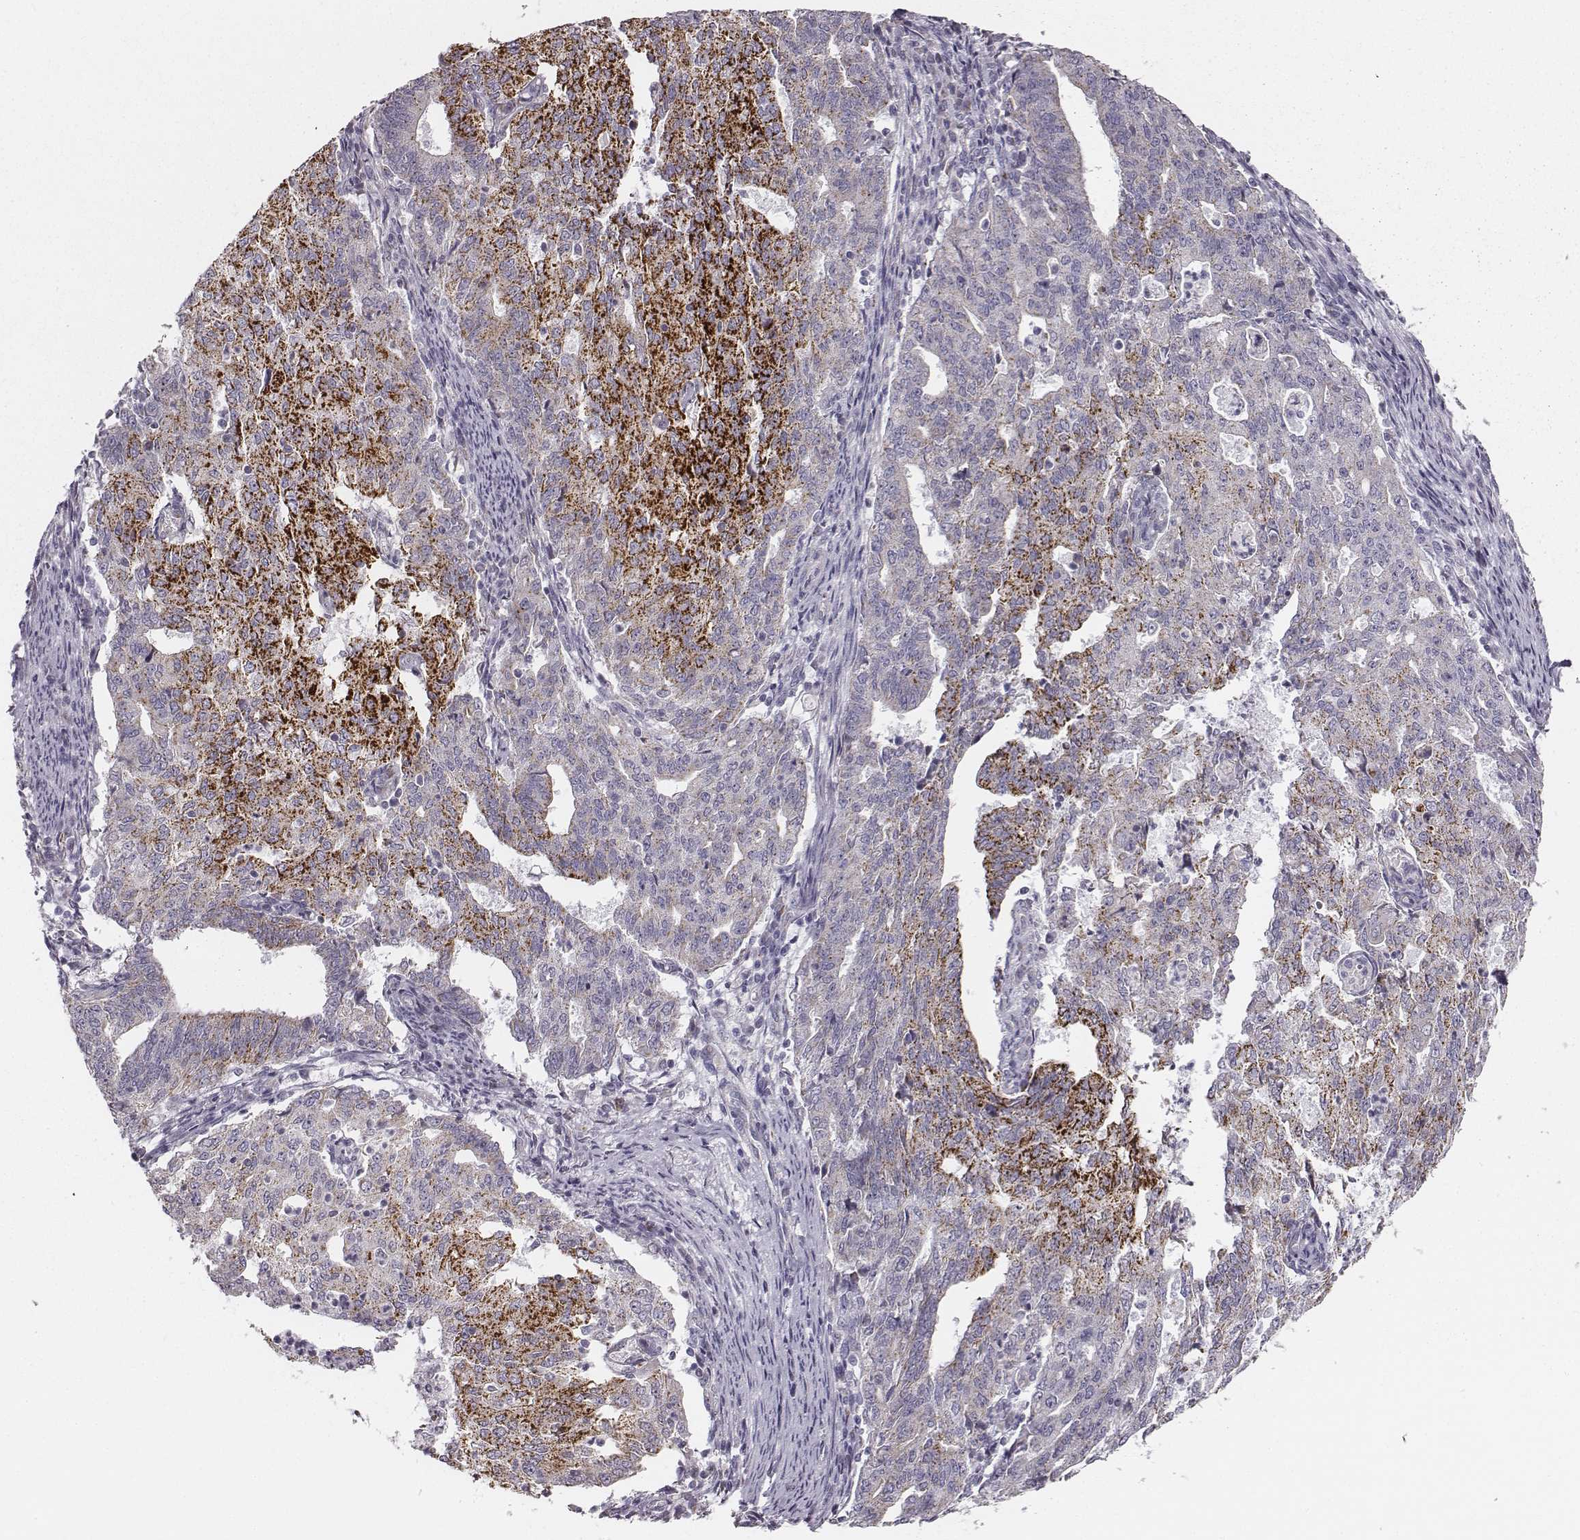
{"staining": {"intensity": "strong", "quantity": "25%-75%", "location": "cytoplasmic/membranous"}, "tissue": "endometrial cancer", "cell_type": "Tumor cells", "image_type": "cancer", "snomed": [{"axis": "morphology", "description": "Adenocarcinoma, NOS"}, {"axis": "topography", "description": "Endometrium"}], "caption": "The histopathology image reveals staining of endometrial cancer, revealing strong cytoplasmic/membranous protein staining (brown color) within tumor cells.", "gene": "UBL4B", "patient": {"sex": "female", "age": 82}}